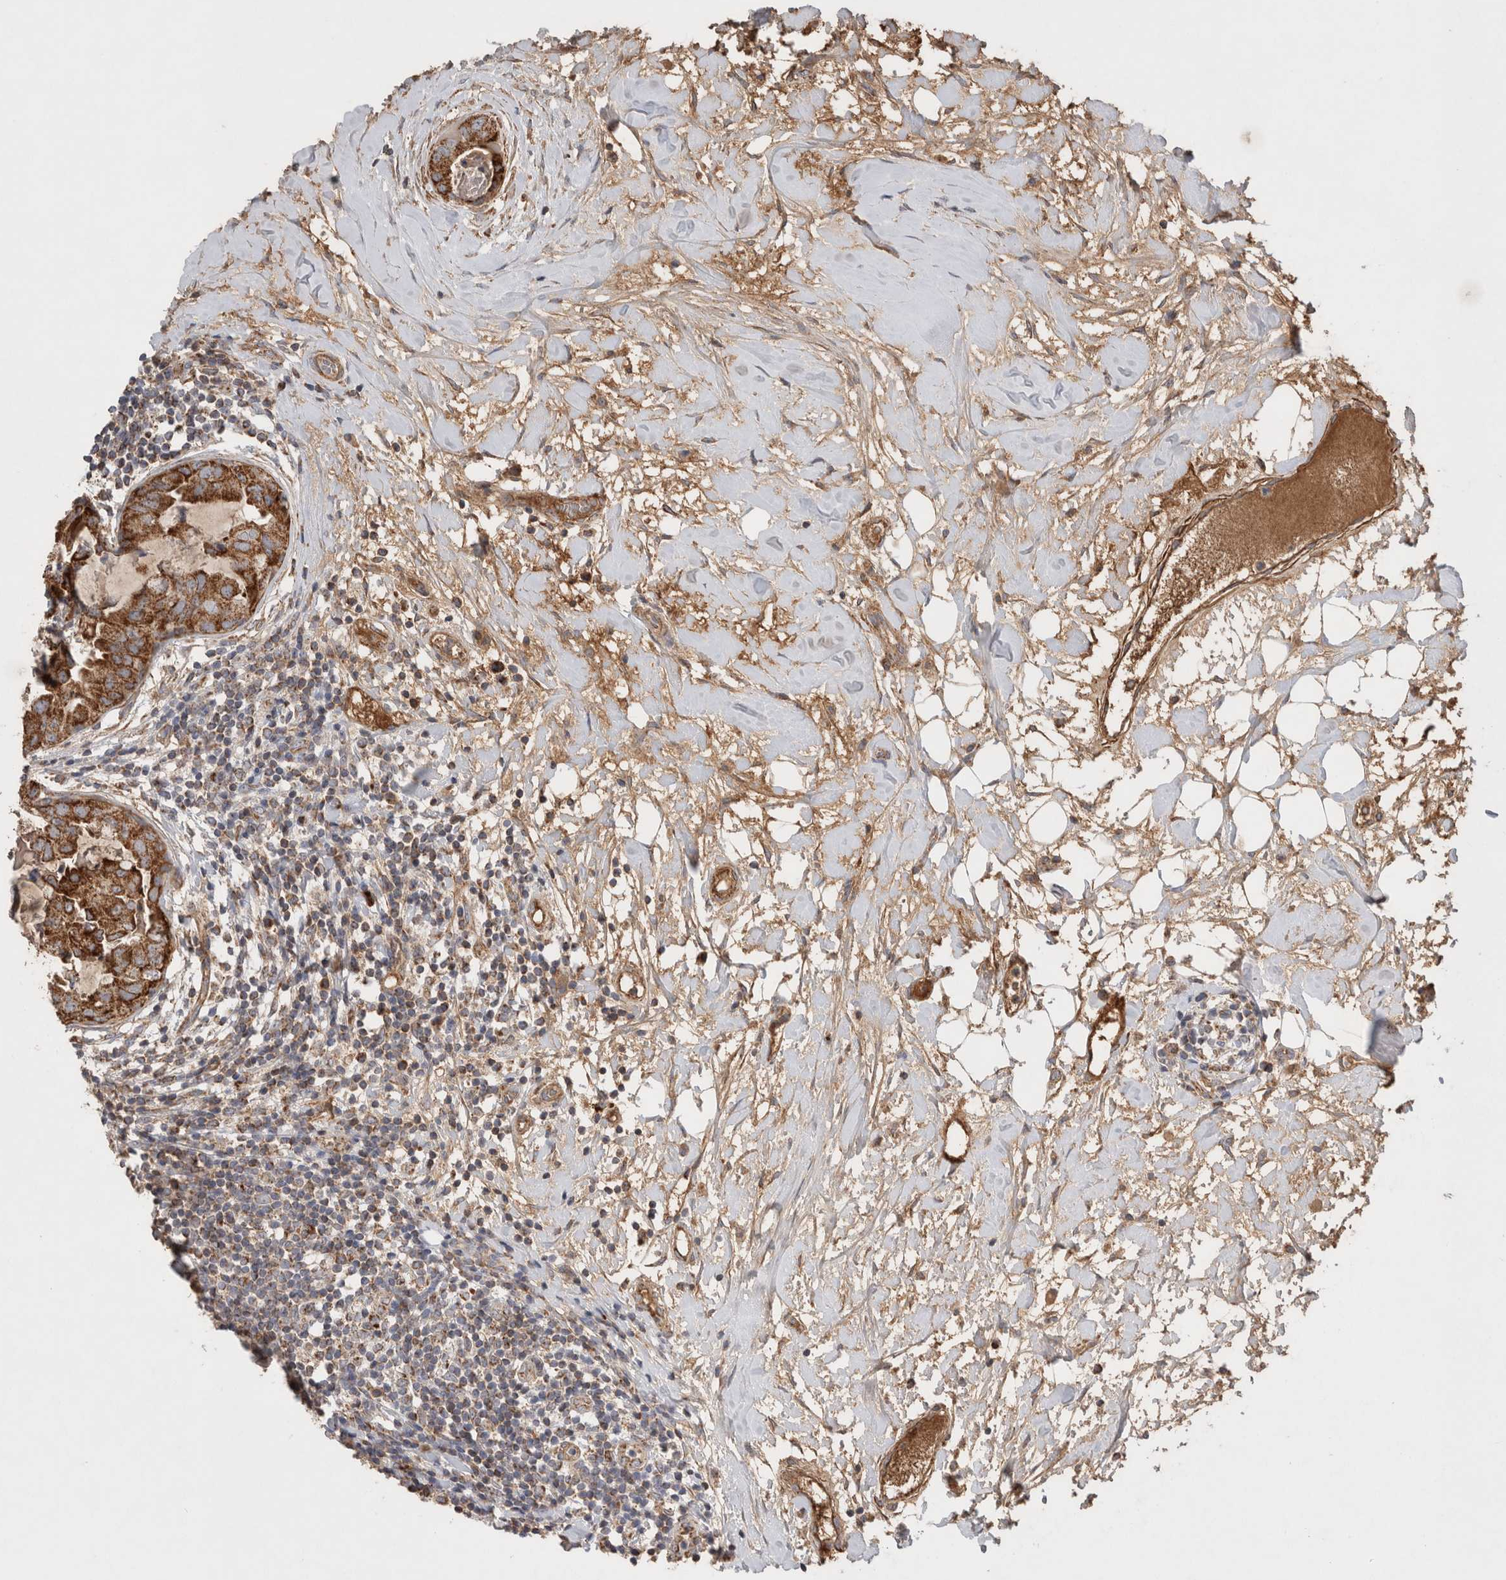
{"staining": {"intensity": "strong", "quantity": ">75%", "location": "cytoplasmic/membranous"}, "tissue": "breast cancer", "cell_type": "Tumor cells", "image_type": "cancer", "snomed": [{"axis": "morphology", "description": "Duct carcinoma"}, {"axis": "topography", "description": "Breast"}], "caption": "This photomicrograph displays immunohistochemistry (IHC) staining of breast cancer (intraductal carcinoma), with high strong cytoplasmic/membranous expression in approximately >75% of tumor cells.", "gene": "MRPS28", "patient": {"sex": "female", "age": 40}}